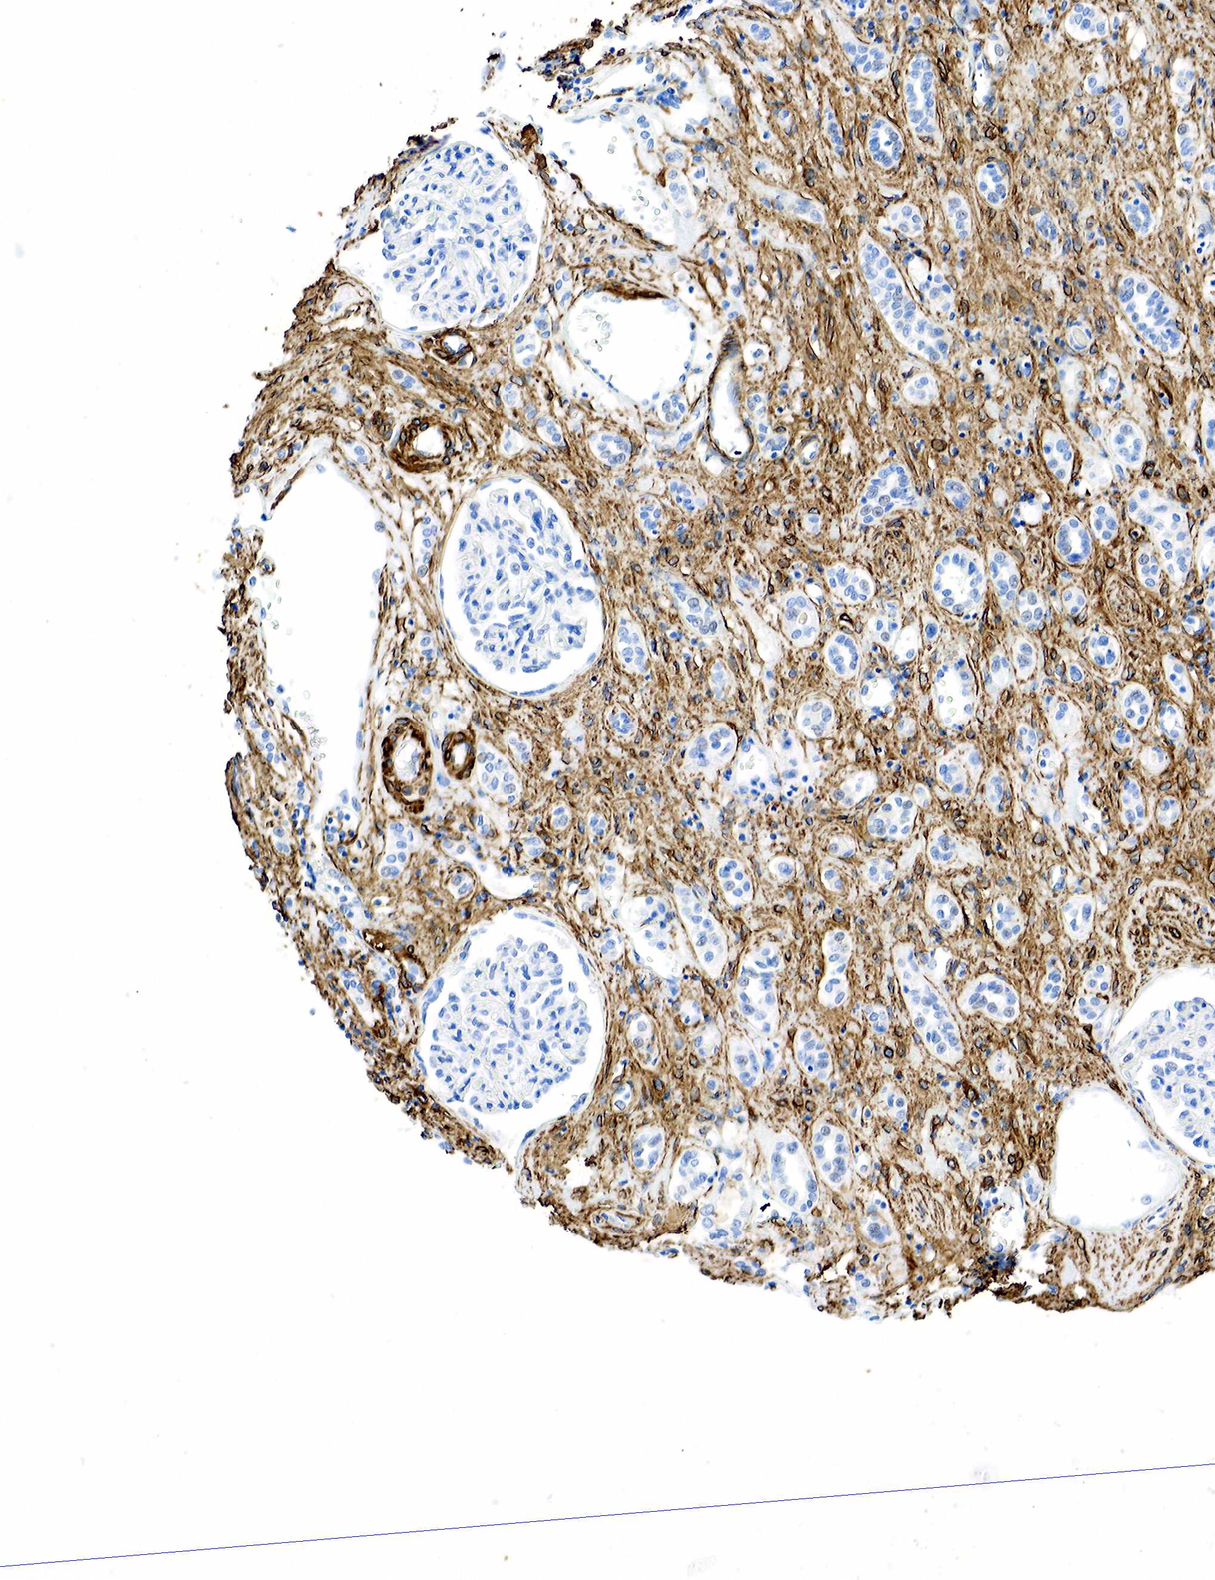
{"staining": {"intensity": "negative", "quantity": "none", "location": "none"}, "tissue": "renal cancer", "cell_type": "Tumor cells", "image_type": "cancer", "snomed": [{"axis": "morphology", "description": "Adenocarcinoma, NOS"}, {"axis": "topography", "description": "Kidney"}], "caption": "High magnification brightfield microscopy of adenocarcinoma (renal) stained with DAB (3,3'-diaminobenzidine) (brown) and counterstained with hematoxylin (blue): tumor cells show no significant staining.", "gene": "ACTA1", "patient": {"sex": "male", "age": 57}}